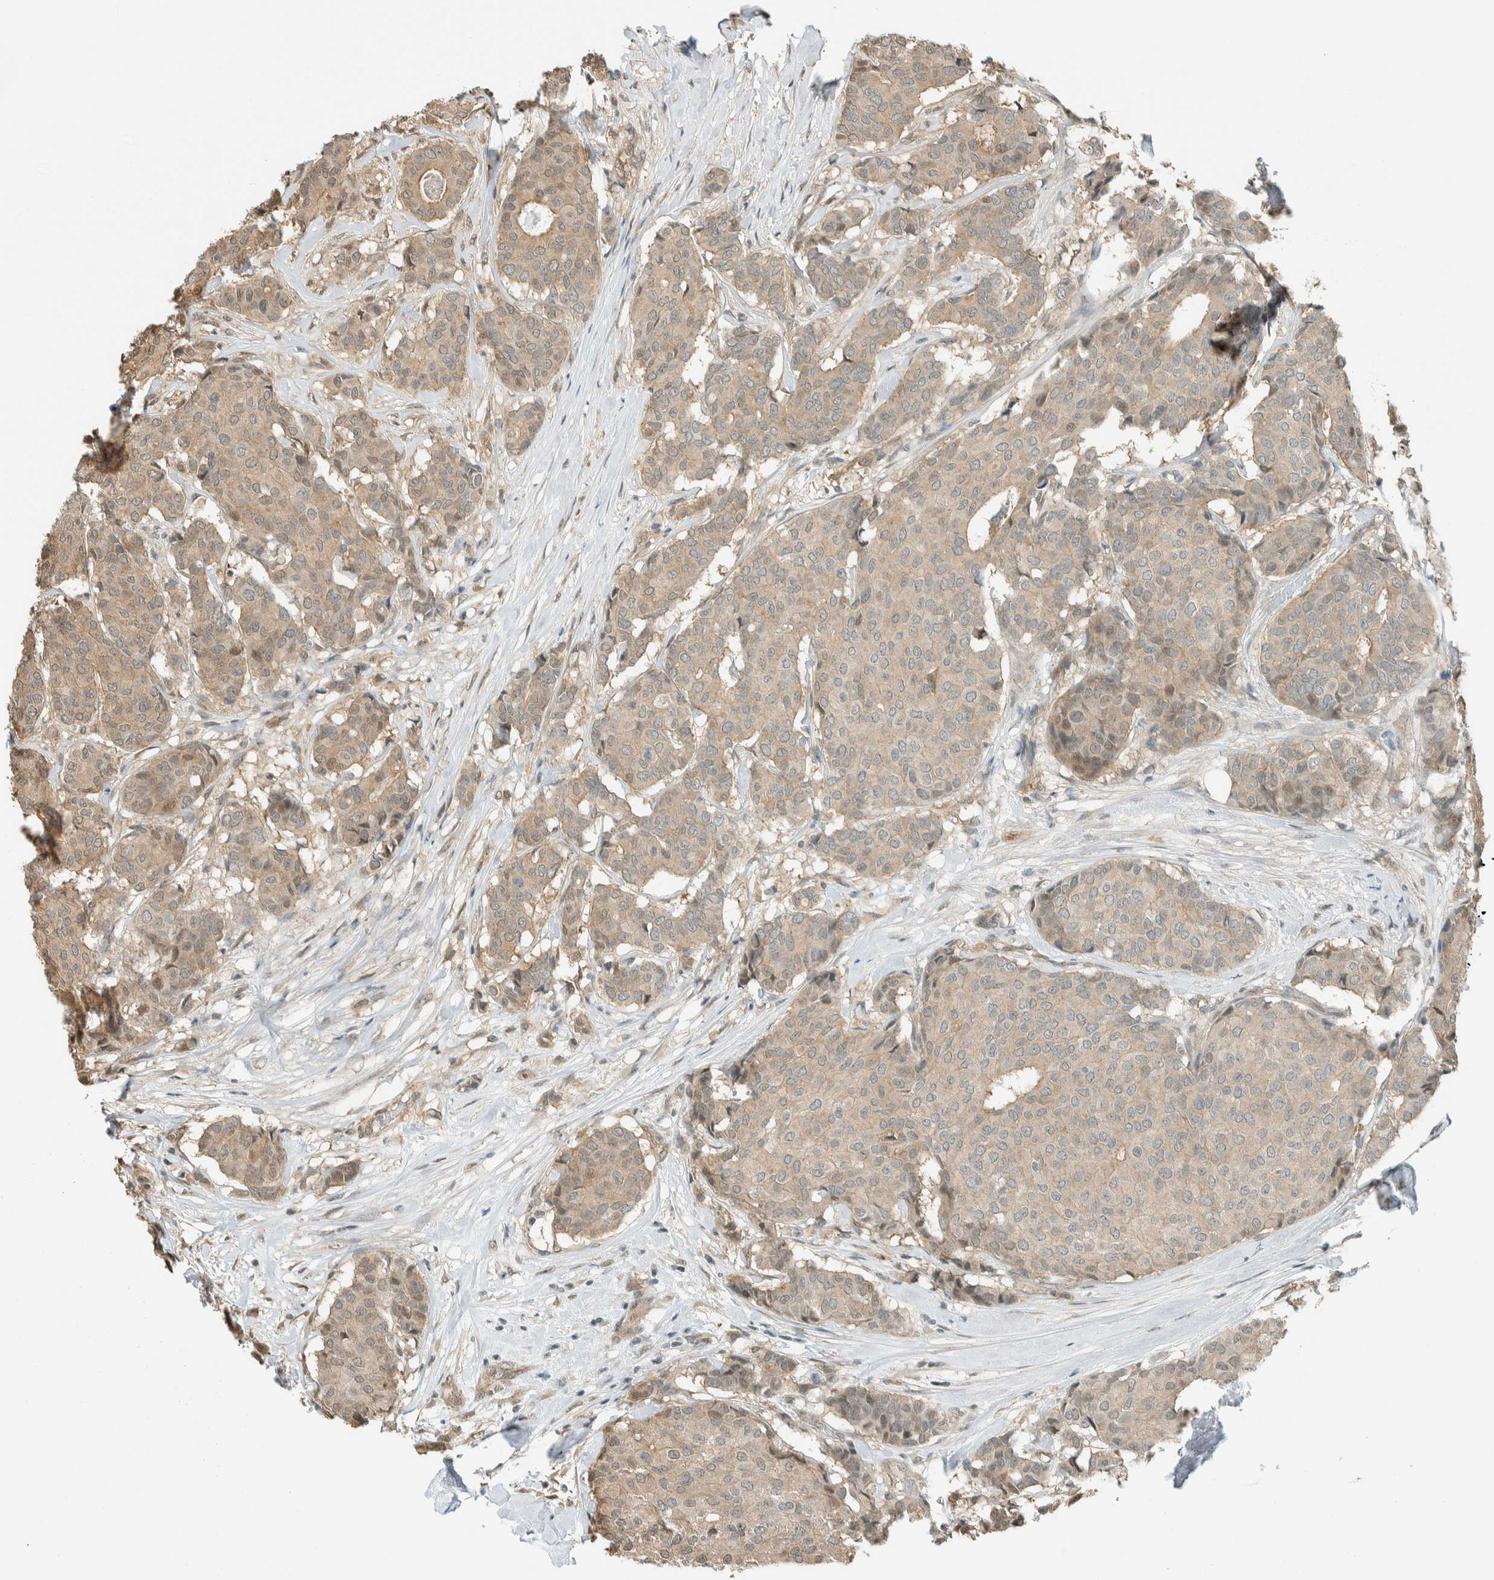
{"staining": {"intensity": "weak", "quantity": ">75%", "location": "cytoplasmic/membranous"}, "tissue": "breast cancer", "cell_type": "Tumor cells", "image_type": "cancer", "snomed": [{"axis": "morphology", "description": "Duct carcinoma"}, {"axis": "topography", "description": "Breast"}], "caption": "There is low levels of weak cytoplasmic/membranous expression in tumor cells of intraductal carcinoma (breast), as demonstrated by immunohistochemical staining (brown color).", "gene": "NIBAN2", "patient": {"sex": "female", "age": 75}}